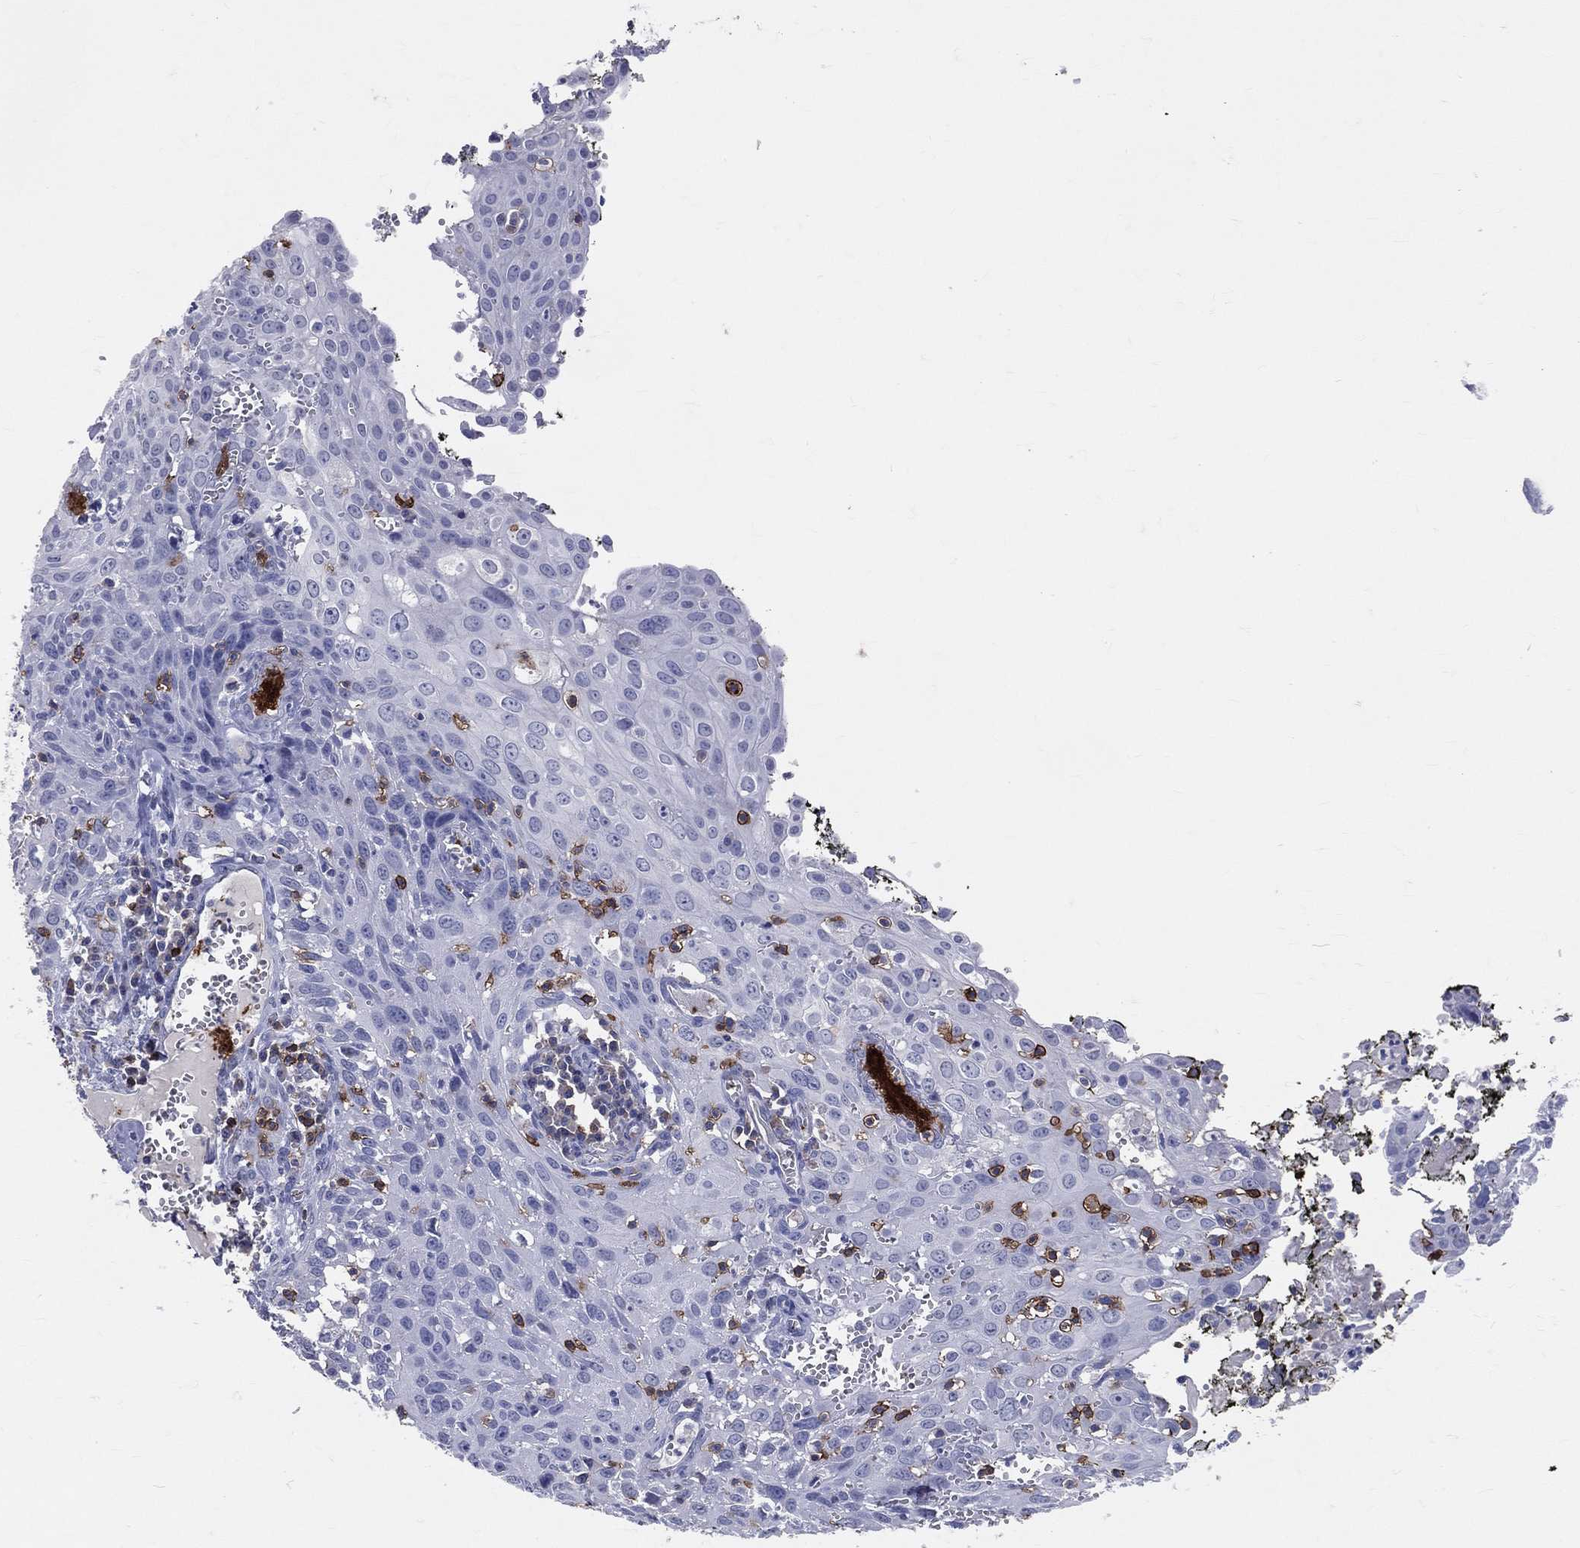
{"staining": {"intensity": "negative", "quantity": "none", "location": "none"}, "tissue": "cervical cancer", "cell_type": "Tumor cells", "image_type": "cancer", "snomed": [{"axis": "morphology", "description": "Squamous cell carcinoma, NOS"}, {"axis": "topography", "description": "Cervix"}], "caption": "This image is of cervical squamous cell carcinoma stained with immunohistochemistry (IHC) to label a protein in brown with the nuclei are counter-stained blue. There is no expression in tumor cells. The staining was performed using DAB (3,3'-diaminobenzidine) to visualize the protein expression in brown, while the nuclei were stained in blue with hematoxylin (Magnification: 20x).", "gene": "LAT", "patient": {"sex": "female", "age": 38}}